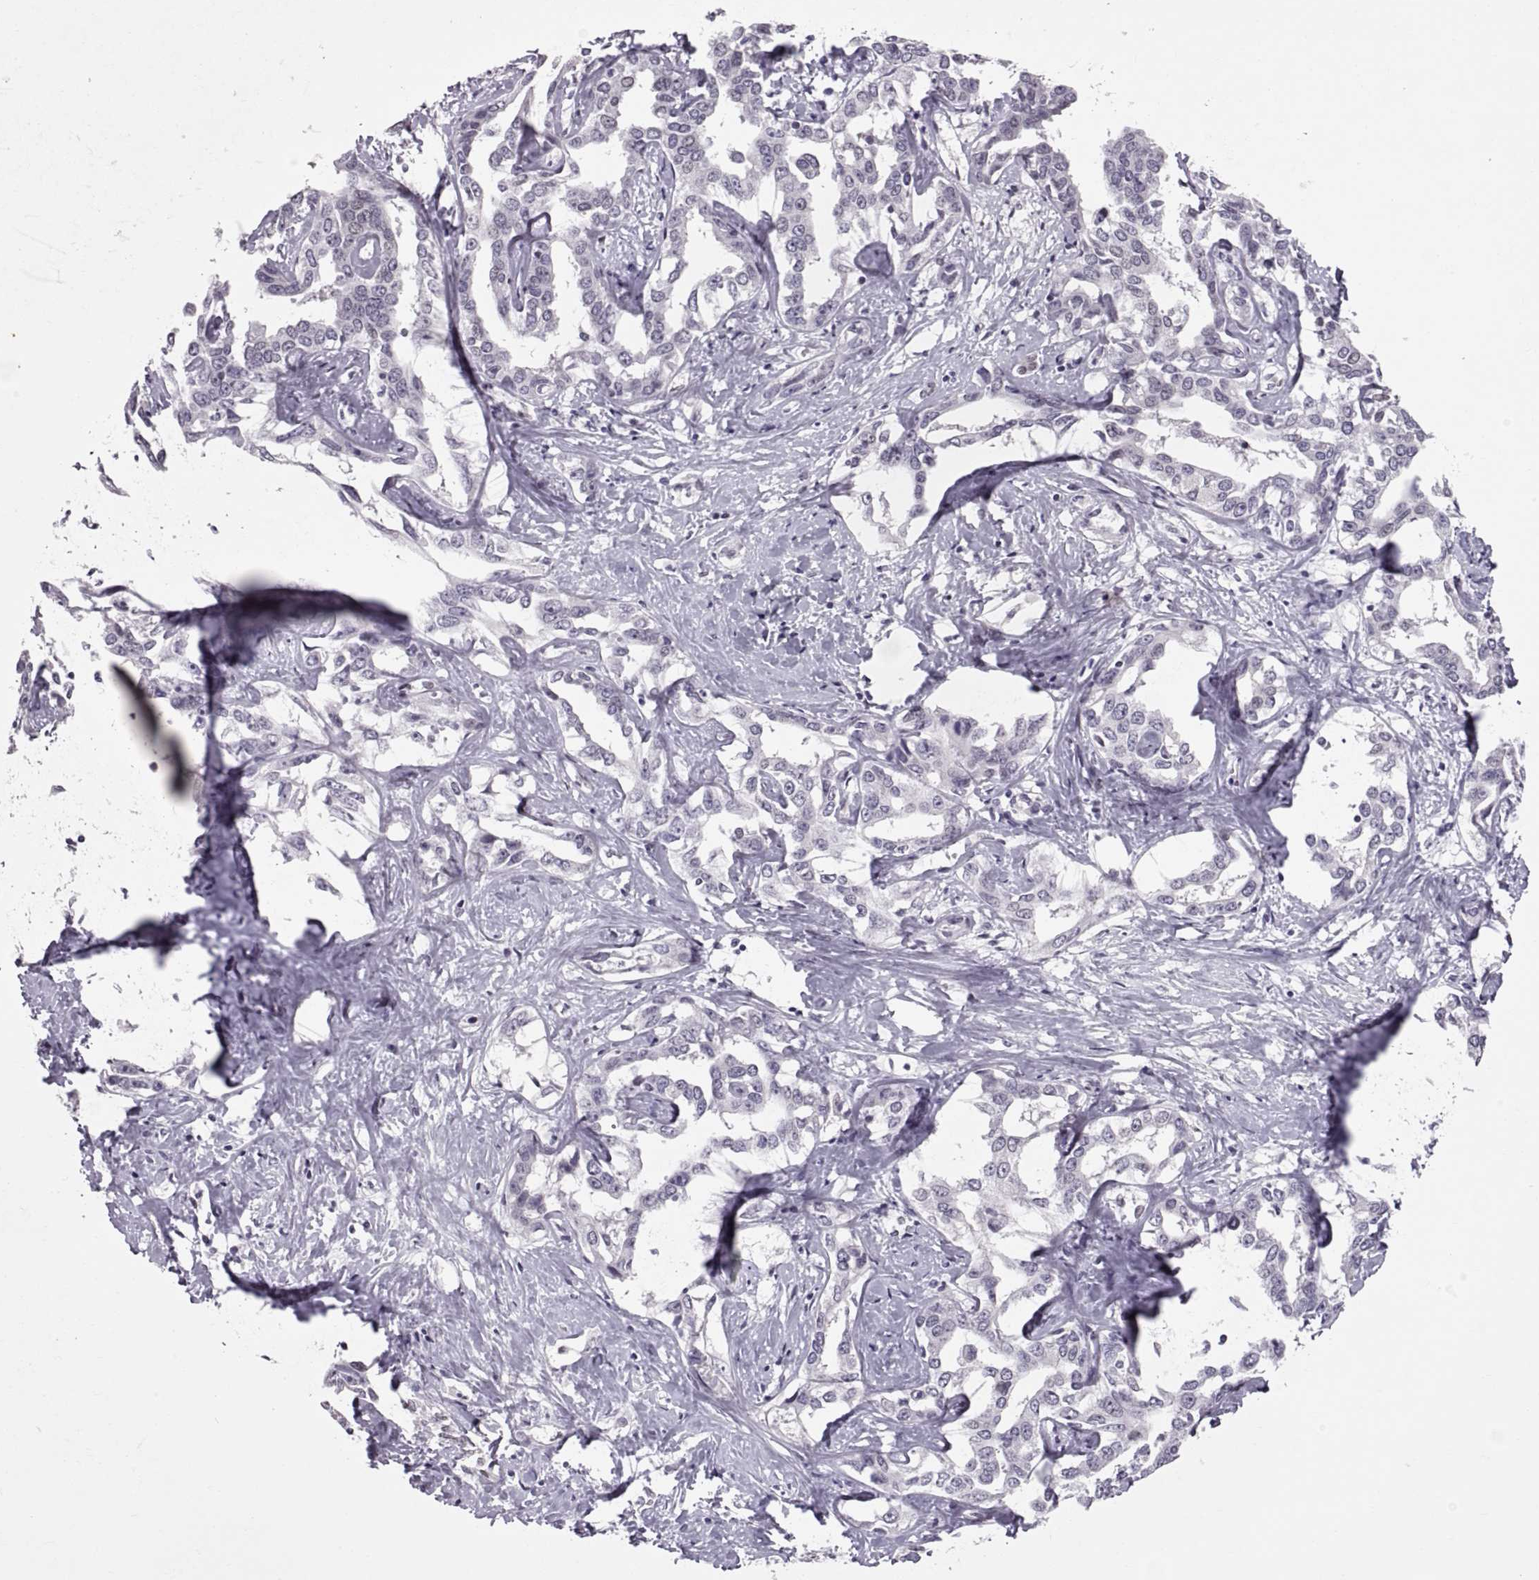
{"staining": {"intensity": "negative", "quantity": "none", "location": "none"}, "tissue": "liver cancer", "cell_type": "Tumor cells", "image_type": "cancer", "snomed": [{"axis": "morphology", "description": "Cholangiocarcinoma"}, {"axis": "topography", "description": "Liver"}], "caption": "Liver cholangiocarcinoma stained for a protein using IHC exhibits no staining tumor cells.", "gene": "KRT77", "patient": {"sex": "male", "age": 59}}